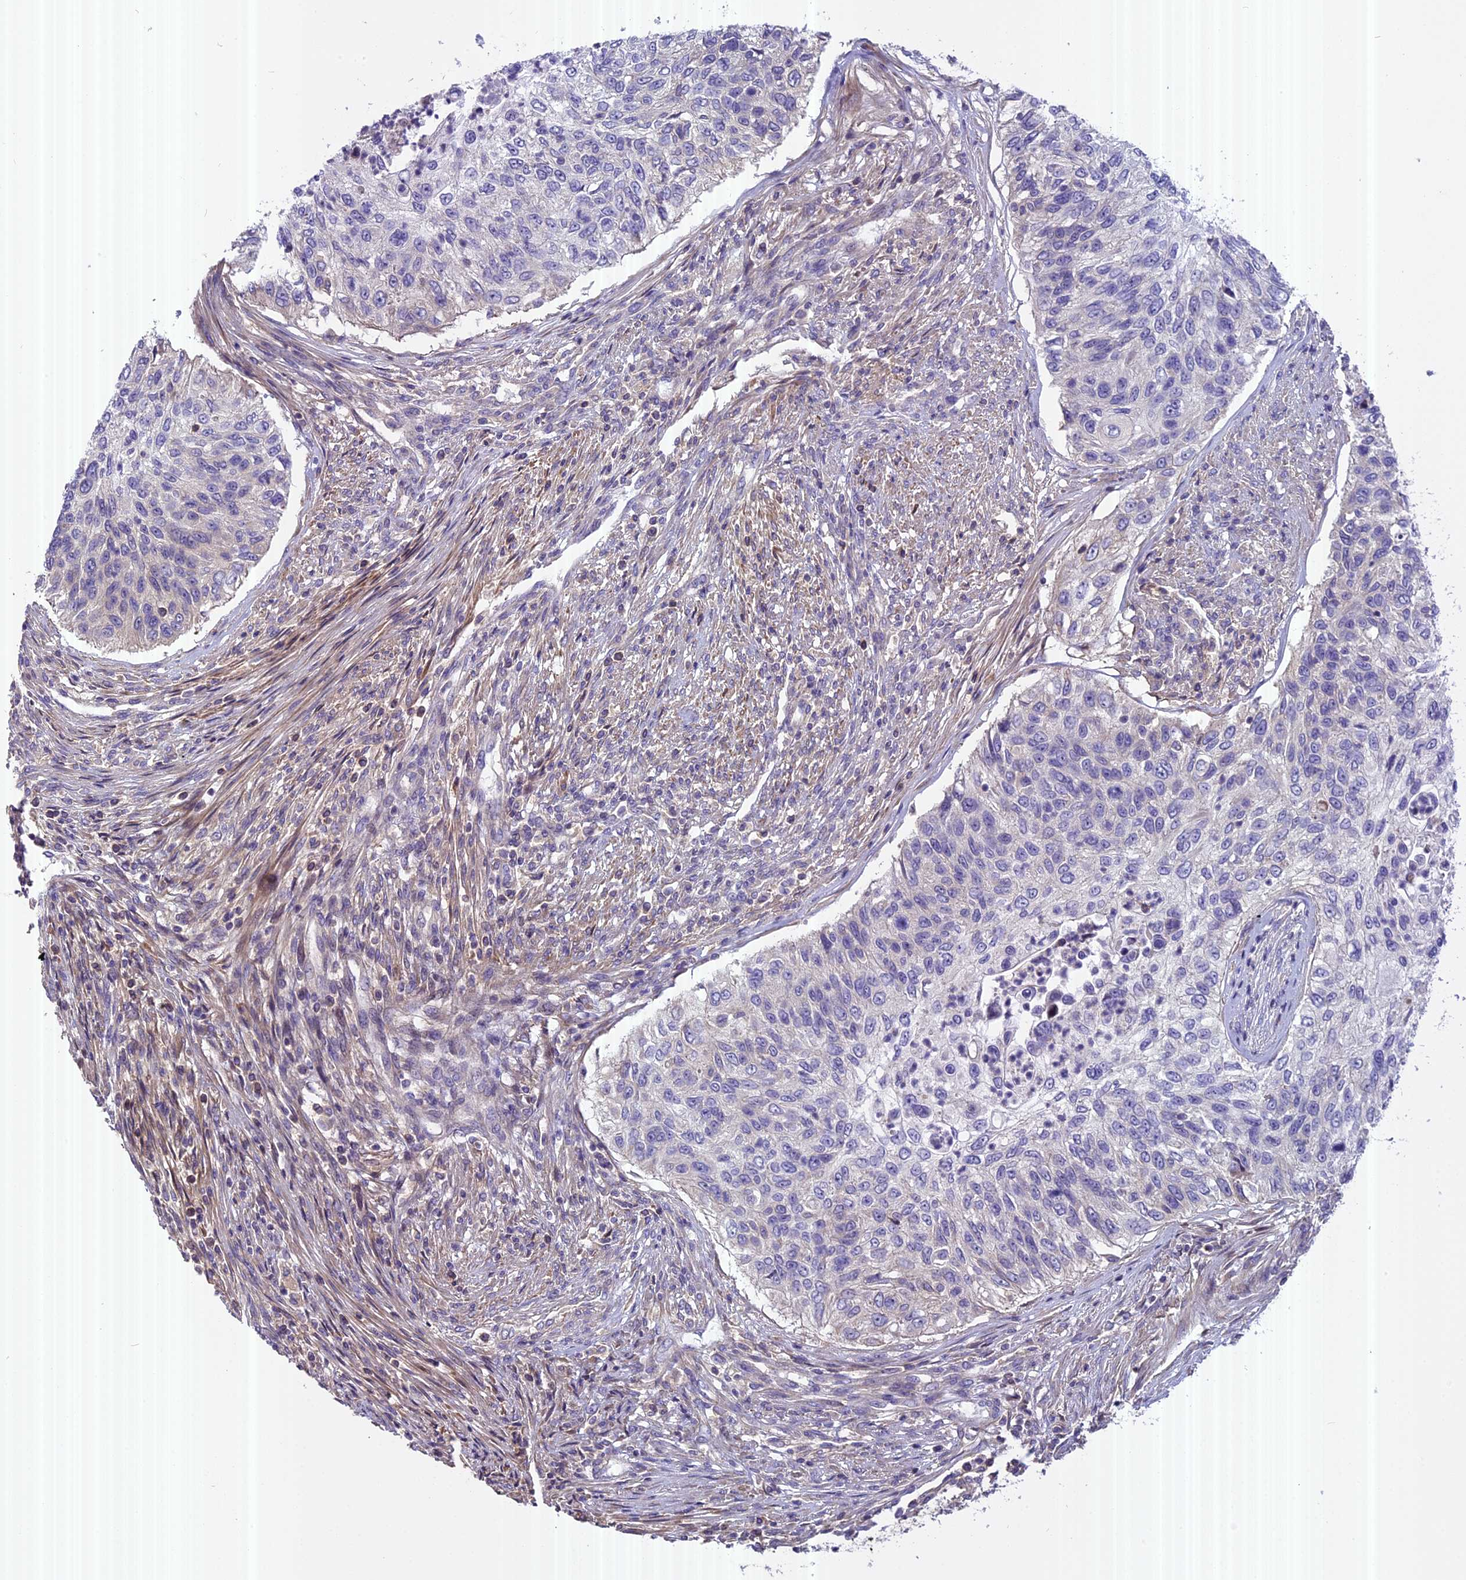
{"staining": {"intensity": "negative", "quantity": "none", "location": "none"}, "tissue": "urothelial cancer", "cell_type": "Tumor cells", "image_type": "cancer", "snomed": [{"axis": "morphology", "description": "Urothelial carcinoma, High grade"}, {"axis": "topography", "description": "Urinary bladder"}], "caption": "This is an immunohistochemistry (IHC) histopathology image of human urothelial carcinoma (high-grade). There is no expression in tumor cells.", "gene": "FAM98C", "patient": {"sex": "female", "age": 60}}